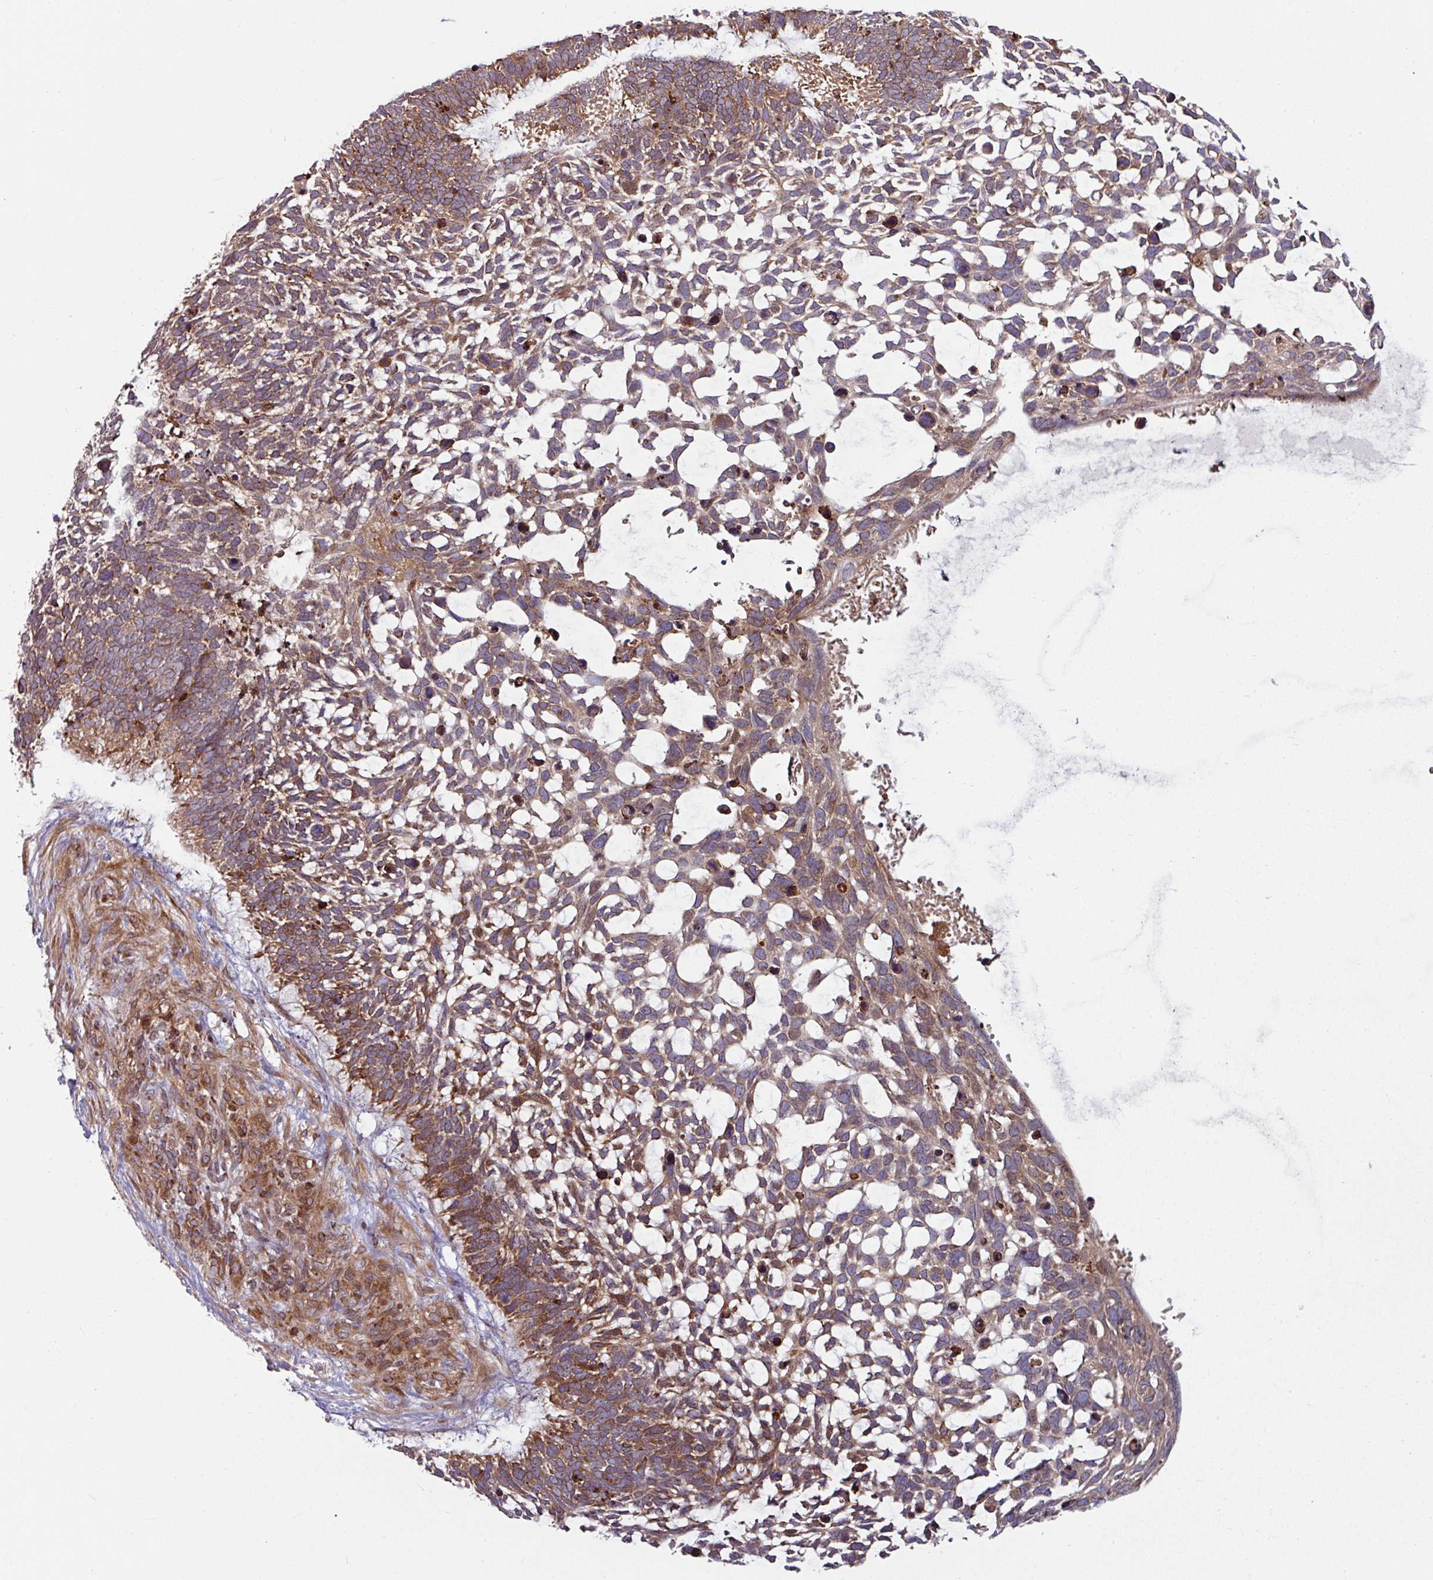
{"staining": {"intensity": "moderate", "quantity": ">75%", "location": "cytoplasmic/membranous"}, "tissue": "skin cancer", "cell_type": "Tumor cells", "image_type": "cancer", "snomed": [{"axis": "morphology", "description": "Basal cell carcinoma"}, {"axis": "topography", "description": "Skin"}], "caption": "Immunohistochemistry (IHC) (DAB (3,3'-diaminobenzidine)) staining of skin cancer (basal cell carcinoma) reveals moderate cytoplasmic/membranous protein positivity in approximately >75% of tumor cells.", "gene": "RAB5A", "patient": {"sex": "male", "age": 88}}